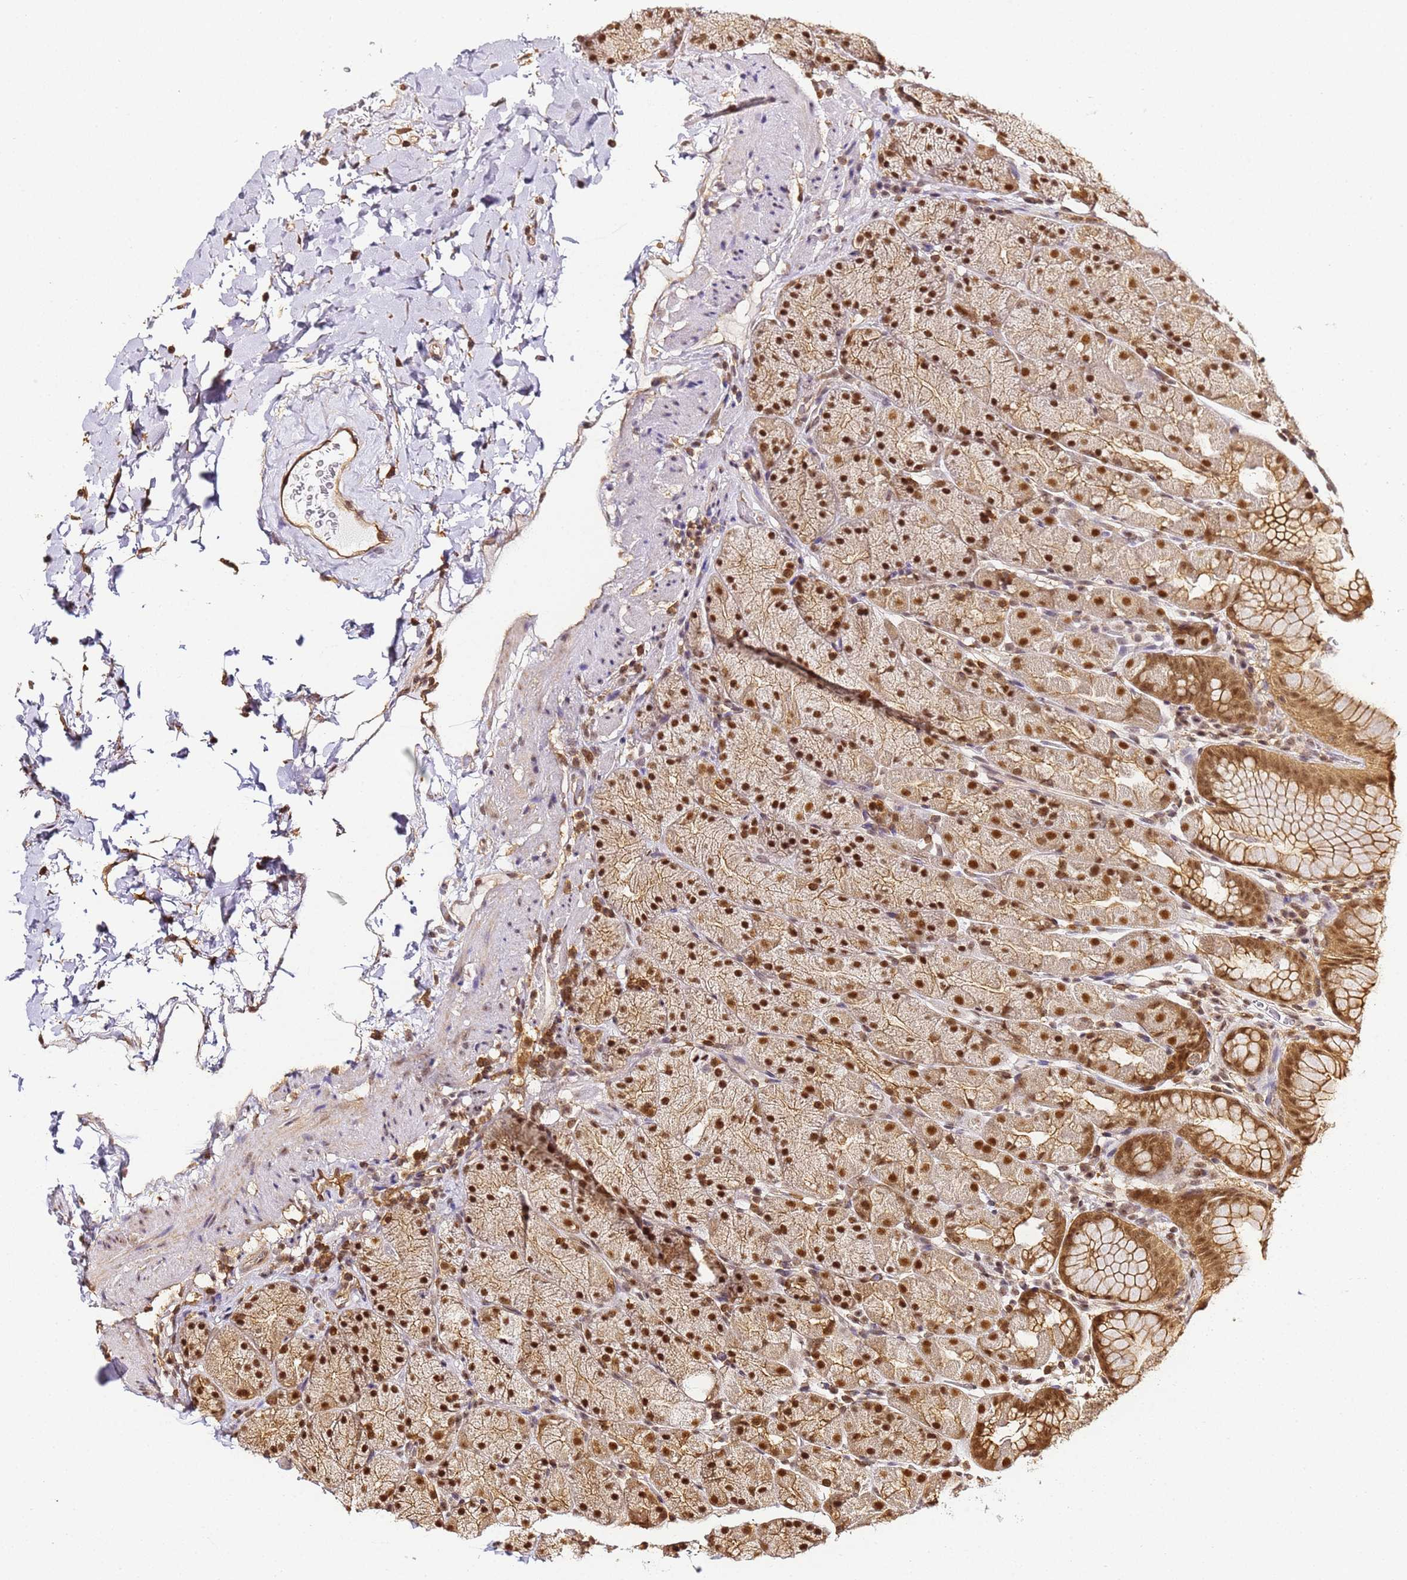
{"staining": {"intensity": "moderate", "quantity": ">75%", "location": "cytoplasmic/membranous,nuclear"}, "tissue": "stomach", "cell_type": "Glandular cells", "image_type": "normal", "snomed": [{"axis": "morphology", "description": "Normal tissue, NOS"}, {"axis": "topography", "description": "Stomach, upper"}, {"axis": "topography", "description": "Stomach, lower"}], "caption": "Protein expression analysis of unremarkable human stomach reveals moderate cytoplasmic/membranous,nuclear staining in approximately >75% of glandular cells.", "gene": "PPP4C", "patient": {"sex": "male", "age": 67}}